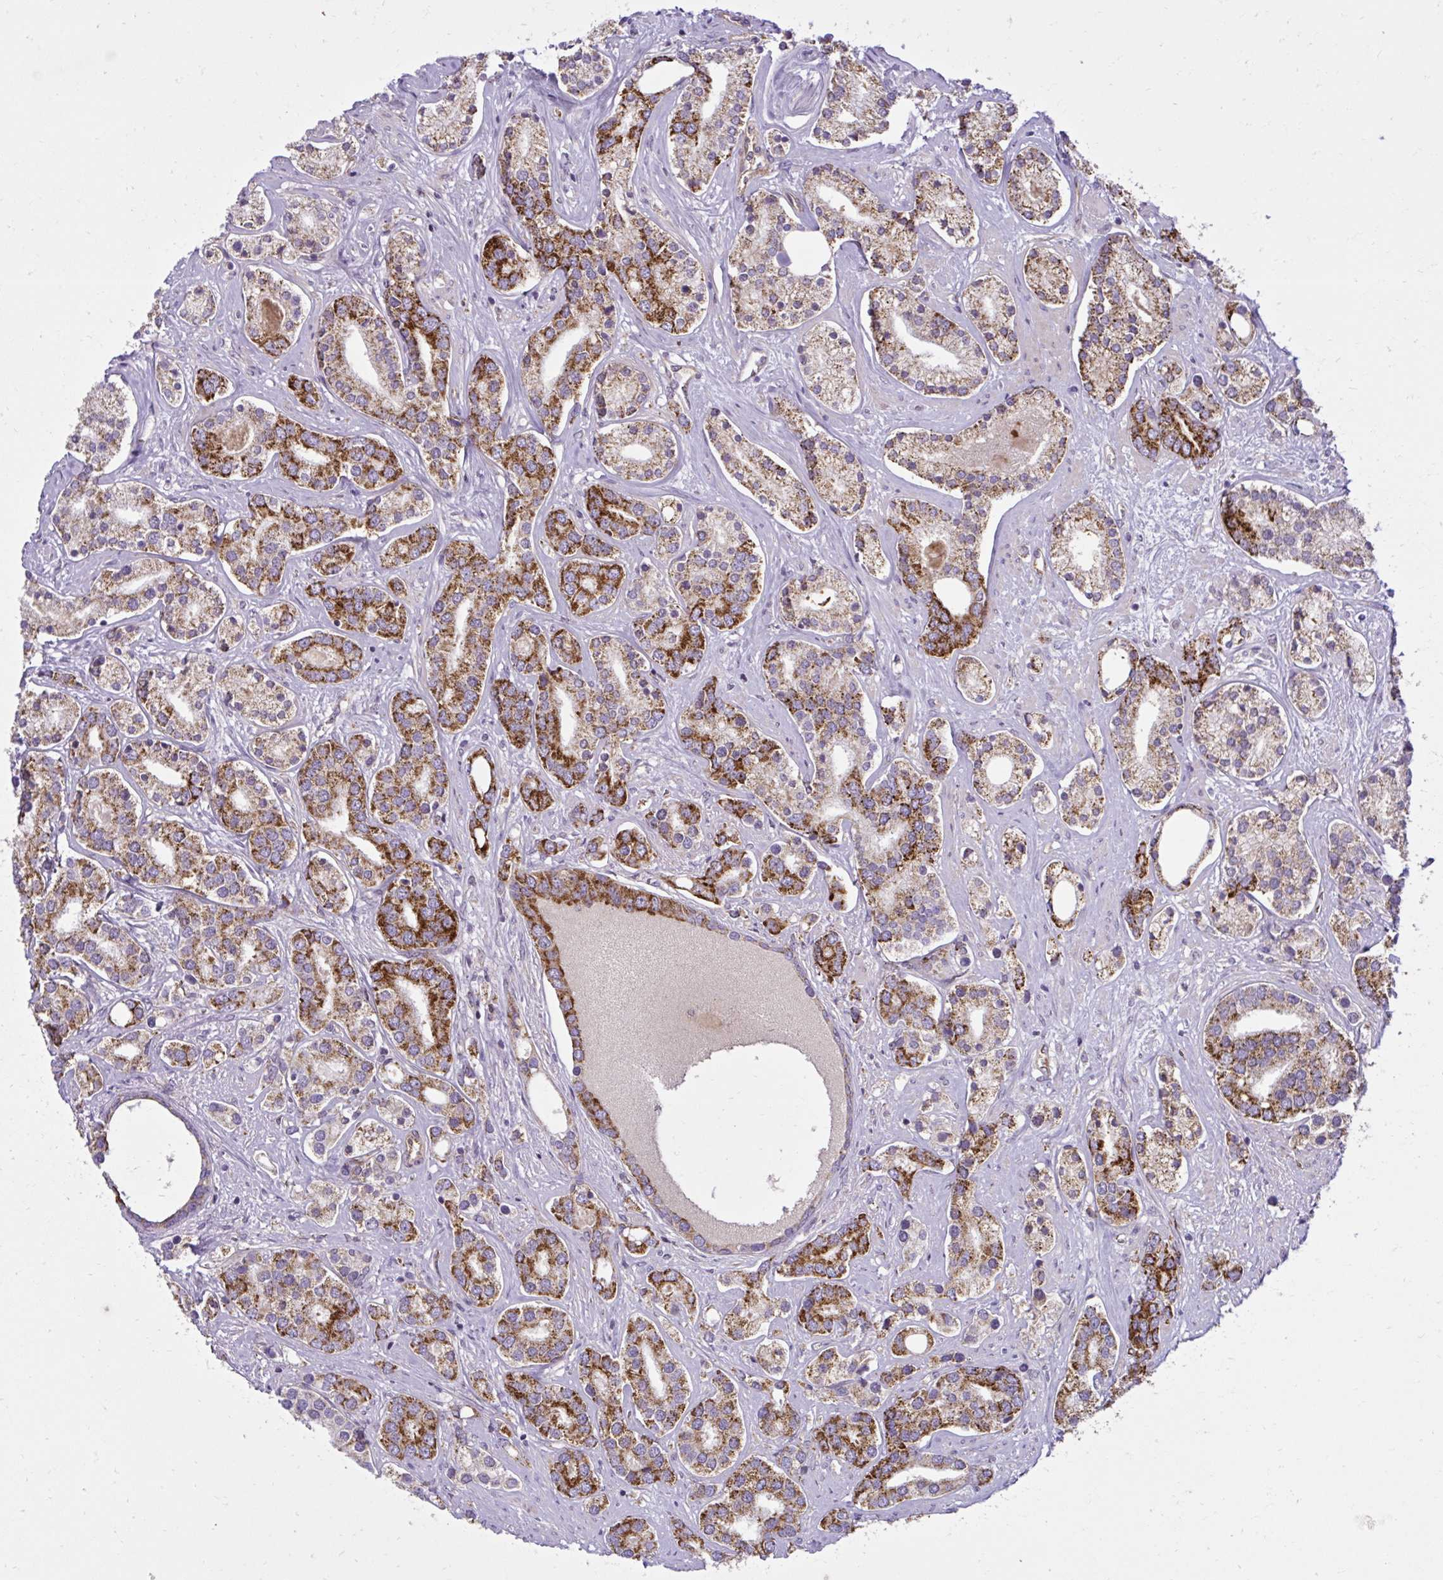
{"staining": {"intensity": "strong", "quantity": ">75%", "location": "cytoplasmic/membranous"}, "tissue": "prostate cancer", "cell_type": "Tumor cells", "image_type": "cancer", "snomed": [{"axis": "morphology", "description": "Adenocarcinoma, High grade"}, {"axis": "topography", "description": "Prostate"}], "caption": "IHC (DAB (3,3'-diaminobenzidine)) staining of prostate cancer (adenocarcinoma (high-grade)) displays strong cytoplasmic/membranous protein expression in about >75% of tumor cells.", "gene": "LIMS1", "patient": {"sex": "male", "age": 58}}